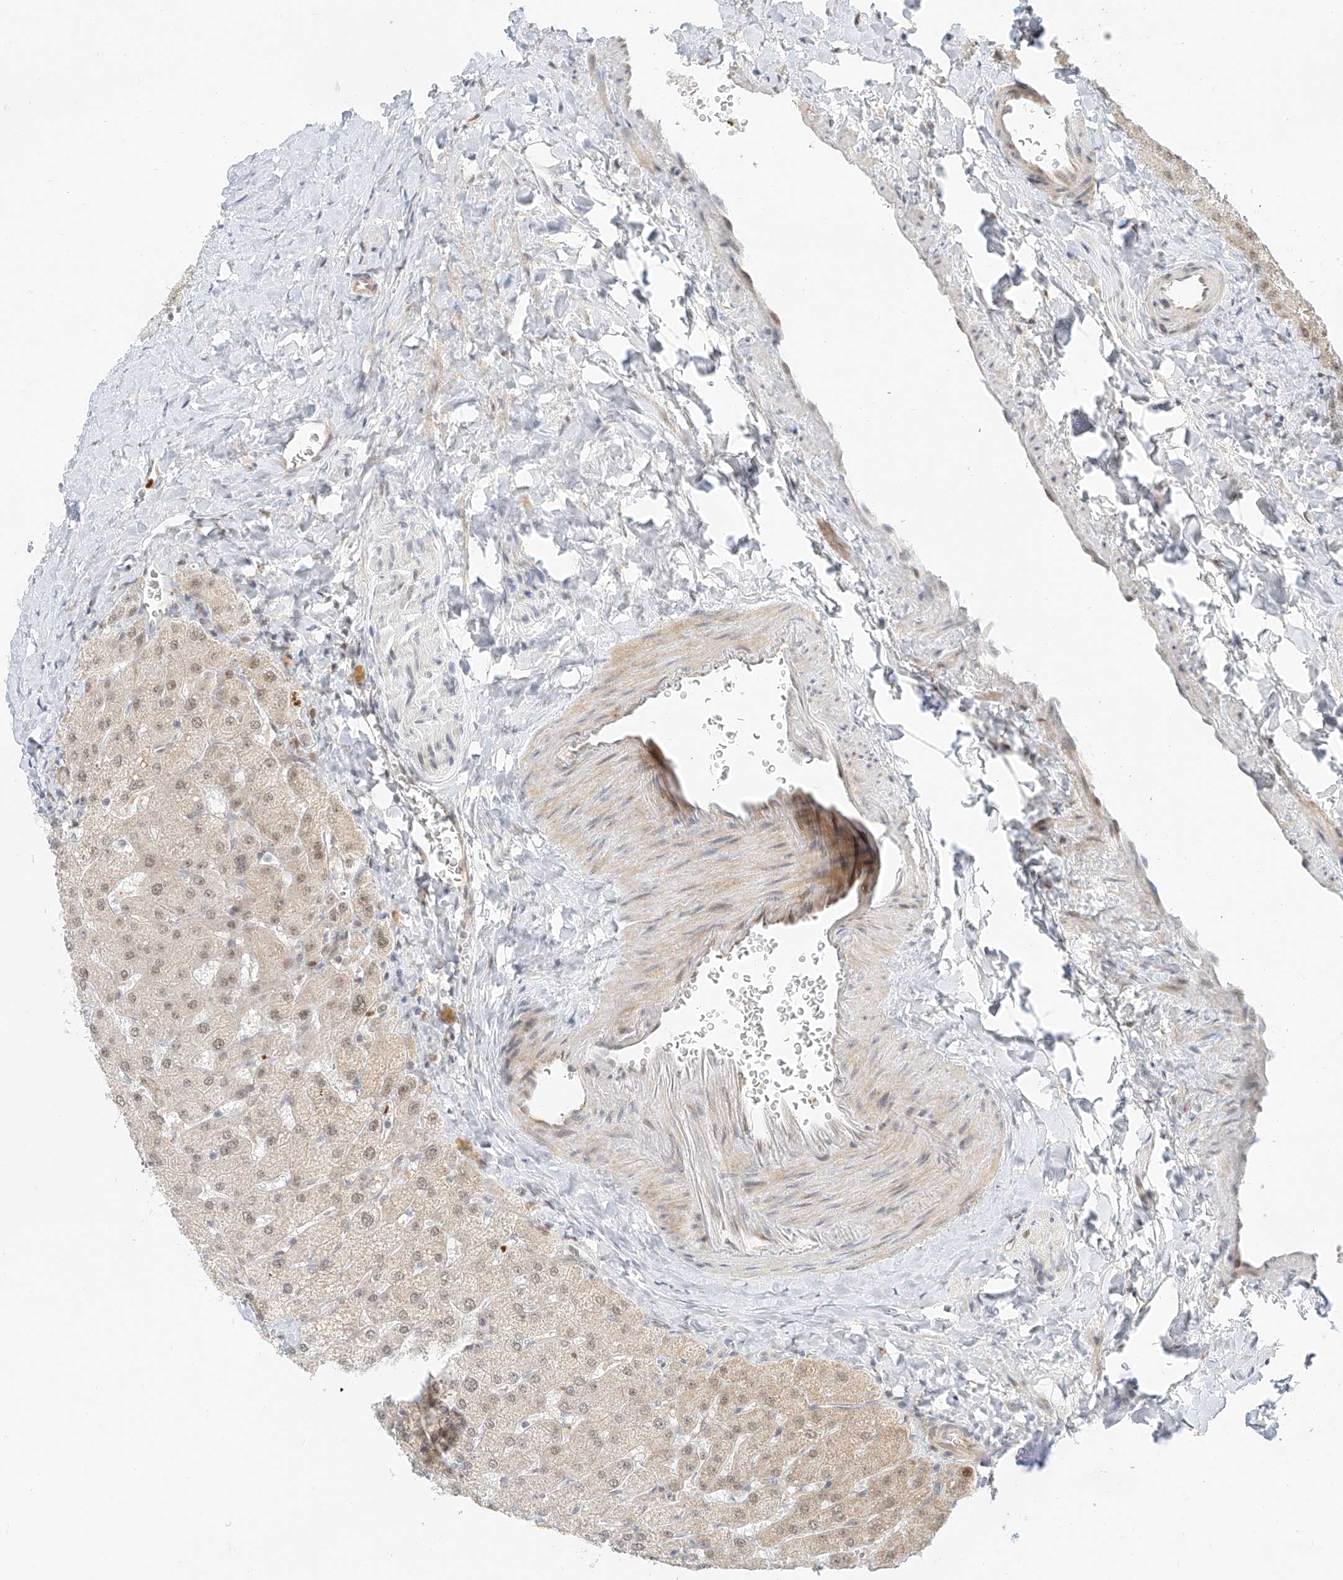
{"staining": {"intensity": "weak", "quantity": "<25%", "location": "nuclear"}, "tissue": "liver", "cell_type": "Cholangiocytes", "image_type": "normal", "snomed": [{"axis": "morphology", "description": "Normal tissue, NOS"}, {"axis": "topography", "description": "Liver"}], "caption": "A high-resolution micrograph shows immunohistochemistry (IHC) staining of normal liver, which reveals no significant staining in cholangiocytes.", "gene": "CXorf58", "patient": {"sex": "male", "age": 55}}